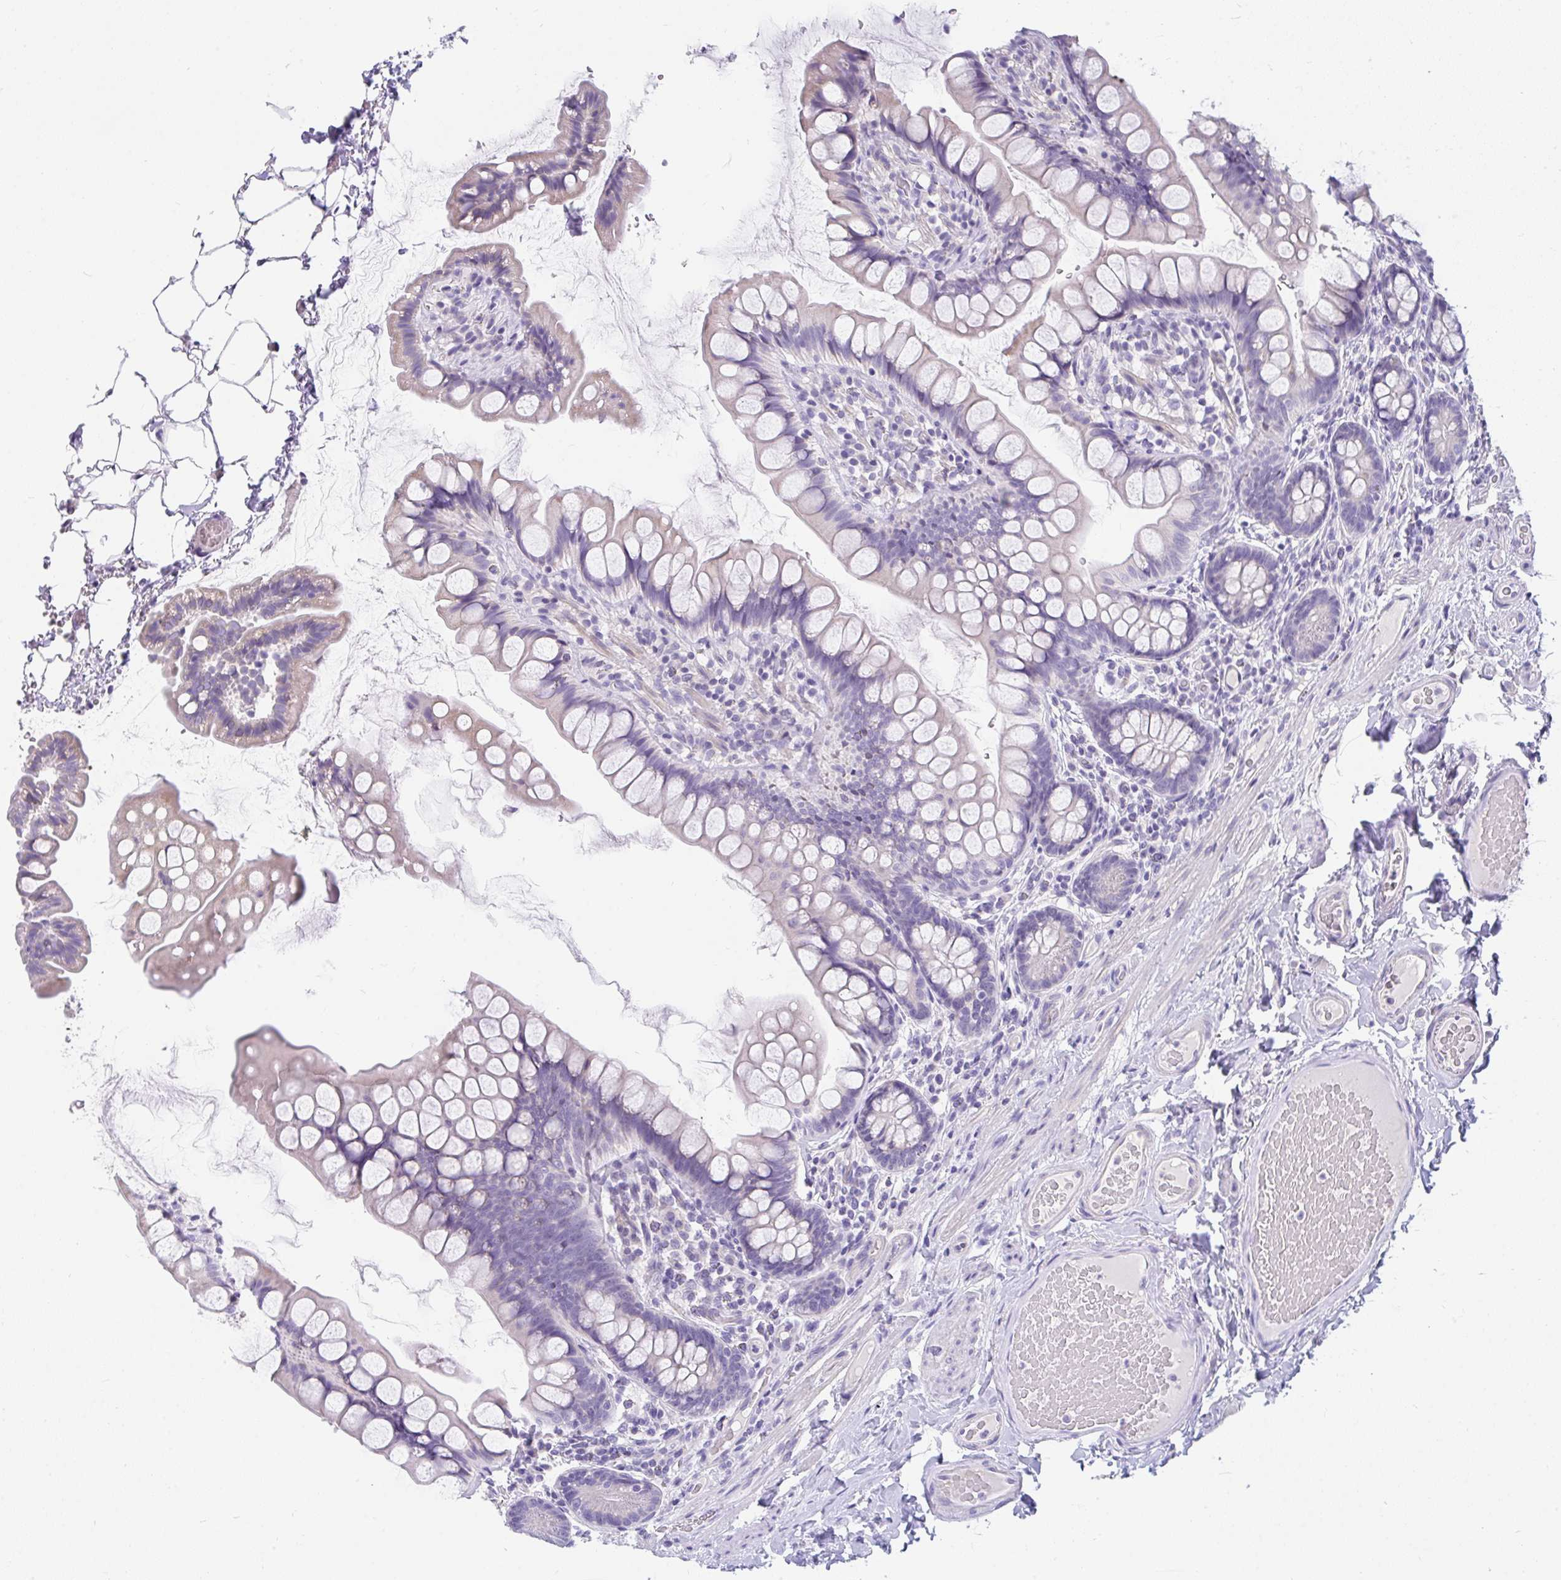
{"staining": {"intensity": "weak", "quantity": "<25%", "location": "cytoplasmic/membranous"}, "tissue": "small intestine", "cell_type": "Glandular cells", "image_type": "normal", "snomed": [{"axis": "morphology", "description": "Normal tissue, NOS"}, {"axis": "topography", "description": "Small intestine"}], "caption": "Protein analysis of unremarkable small intestine shows no significant positivity in glandular cells.", "gene": "INTS5", "patient": {"sex": "male", "age": 70}}